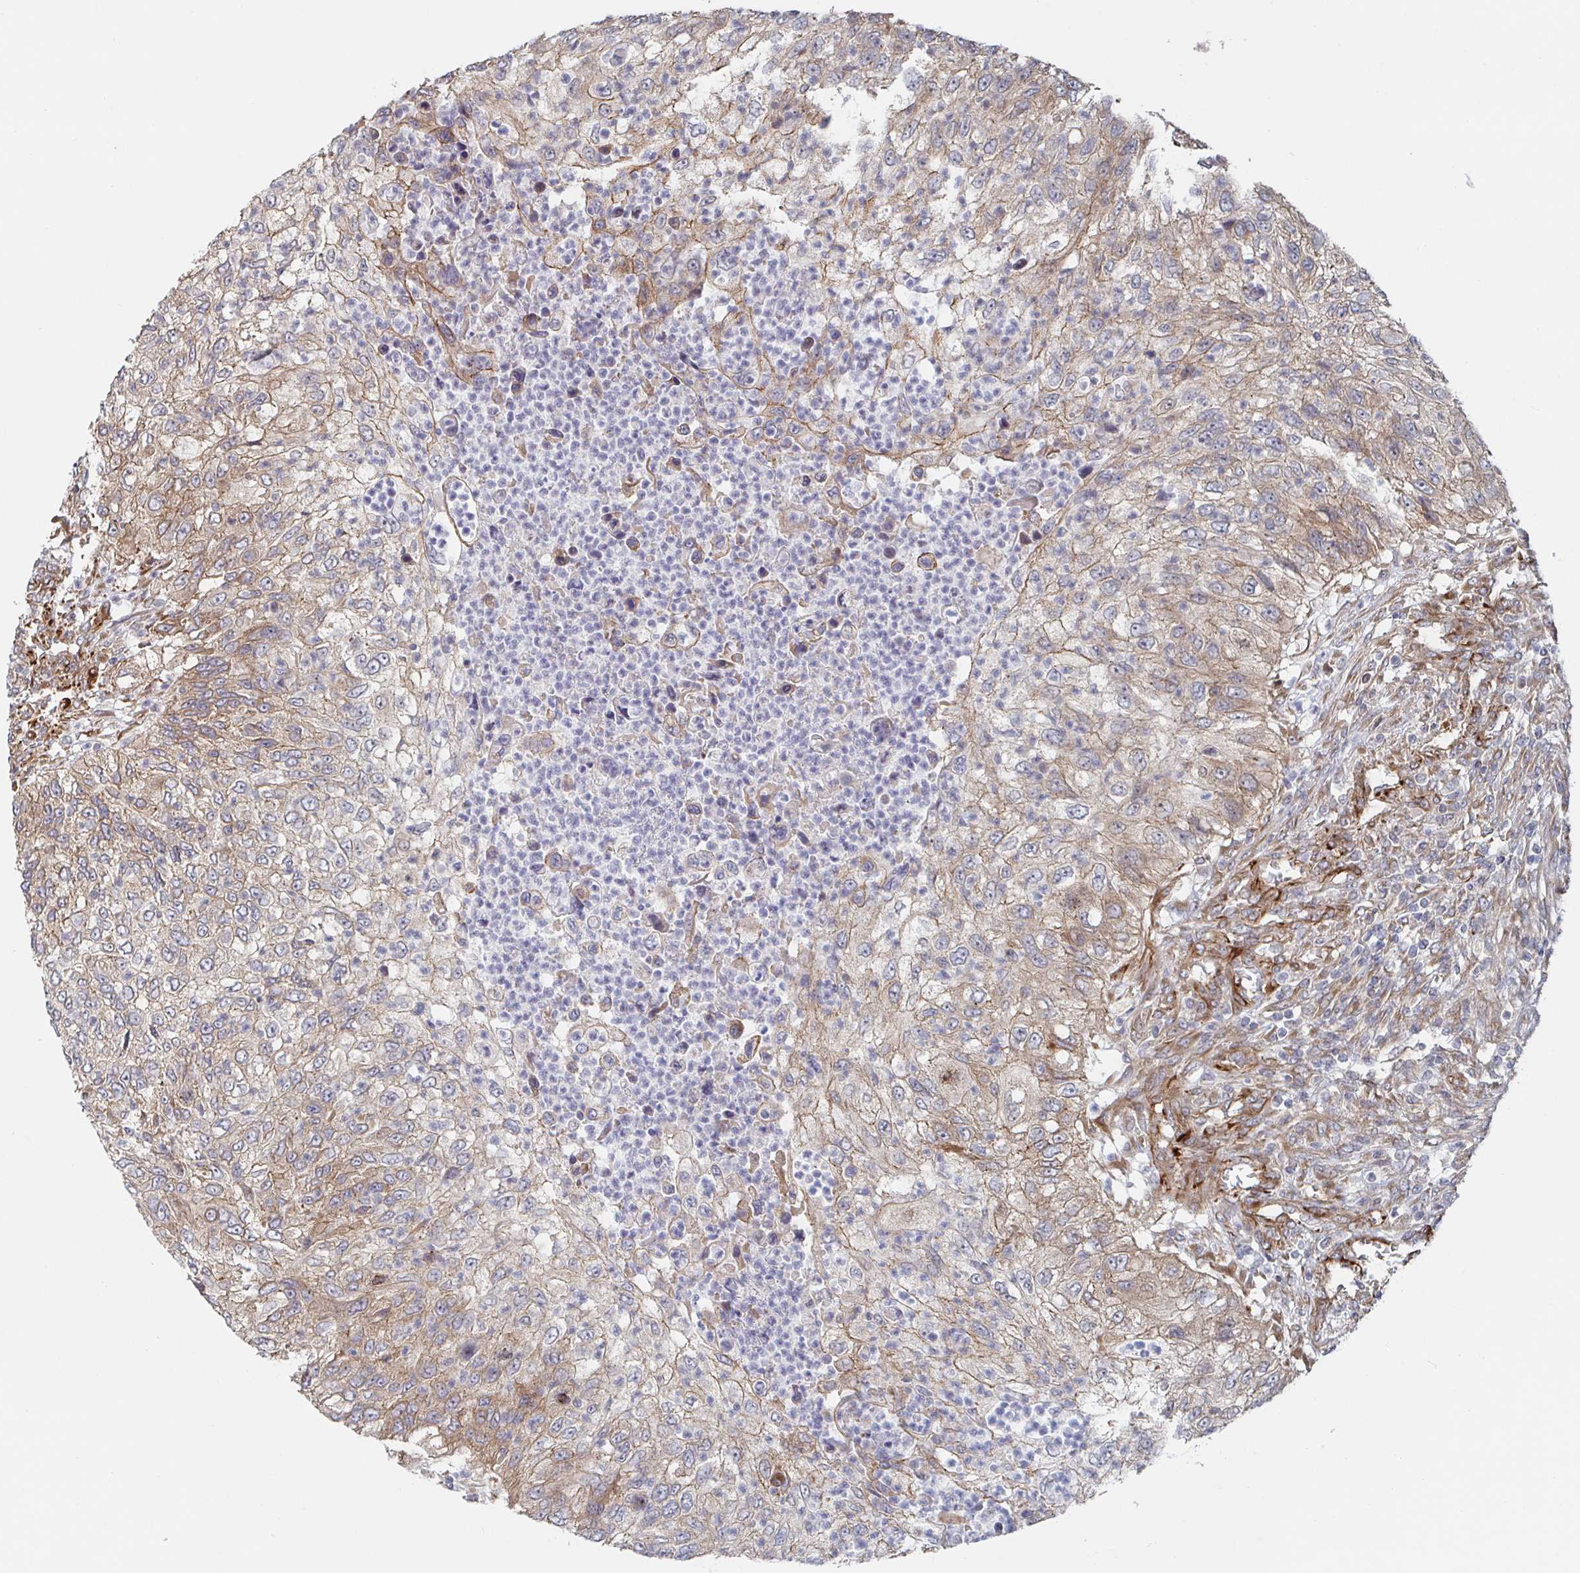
{"staining": {"intensity": "weak", "quantity": "25%-75%", "location": "cytoplasmic/membranous"}, "tissue": "urothelial cancer", "cell_type": "Tumor cells", "image_type": "cancer", "snomed": [{"axis": "morphology", "description": "Urothelial carcinoma, High grade"}, {"axis": "topography", "description": "Urinary bladder"}], "caption": "A photomicrograph of high-grade urothelial carcinoma stained for a protein exhibits weak cytoplasmic/membranous brown staining in tumor cells.", "gene": "DVL3", "patient": {"sex": "female", "age": 60}}